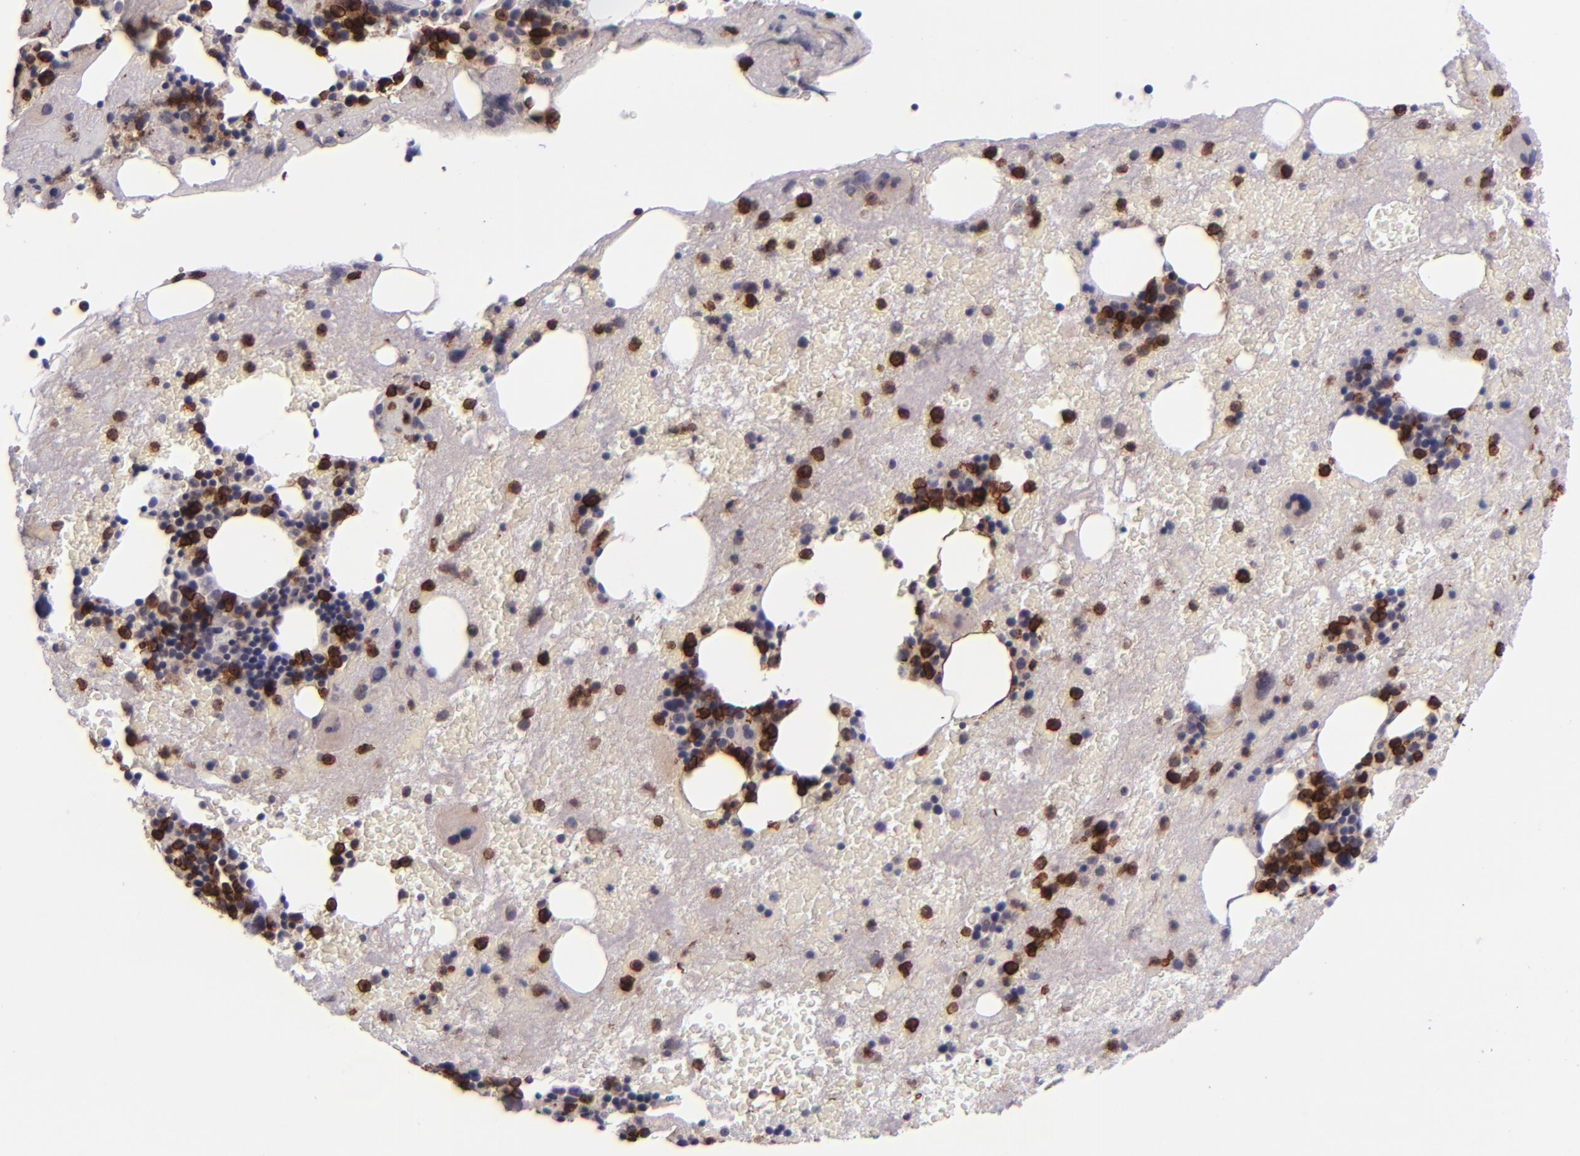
{"staining": {"intensity": "strong", "quantity": "25%-75%", "location": "cytoplasmic/membranous"}, "tissue": "bone marrow", "cell_type": "Hematopoietic cells", "image_type": "normal", "snomed": [{"axis": "morphology", "description": "Normal tissue, NOS"}, {"axis": "topography", "description": "Bone marrow"}], "caption": "Human bone marrow stained for a protein (brown) exhibits strong cytoplasmic/membranous positive positivity in about 25%-75% of hematopoietic cells.", "gene": "SELL", "patient": {"sex": "male", "age": 76}}